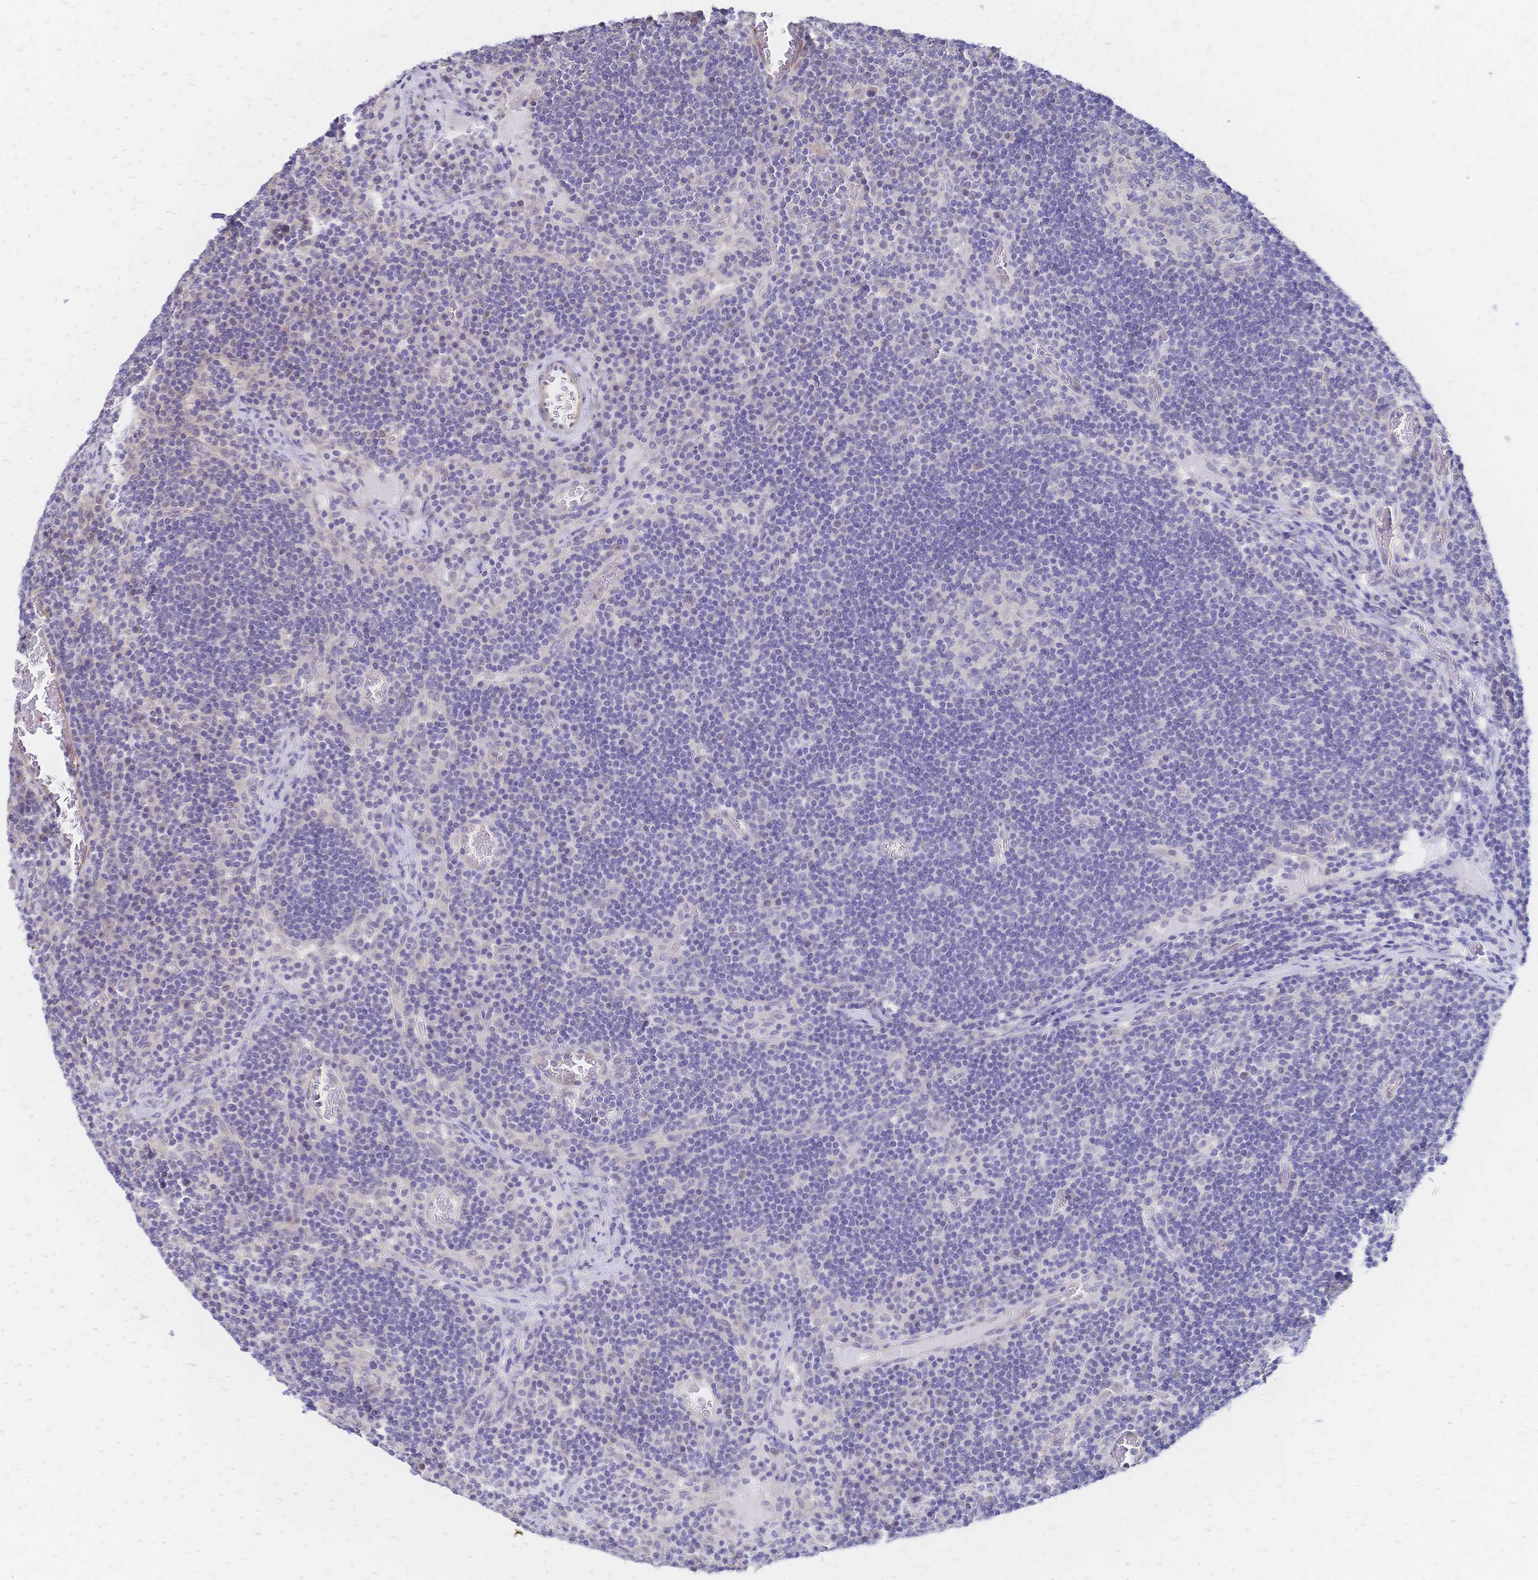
{"staining": {"intensity": "negative", "quantity": "none", "location": "none"}, "tissue": "lymph node", "cell_type": "Germinal center cells", "image_type": "normal", "snomed": [{"axis": "morphology", "description": "Normal tissue, NOS"}, {"axis": "topography", "description": "Lymph node"}], "caption": "Immunohistochemical staining of benign lymph node shows no significant expression in germinal center cells. (DAB immunohistochemistry, high magnification).", "gene": "SLC5A1", "patient": {"sex": "male", "age": 67}}